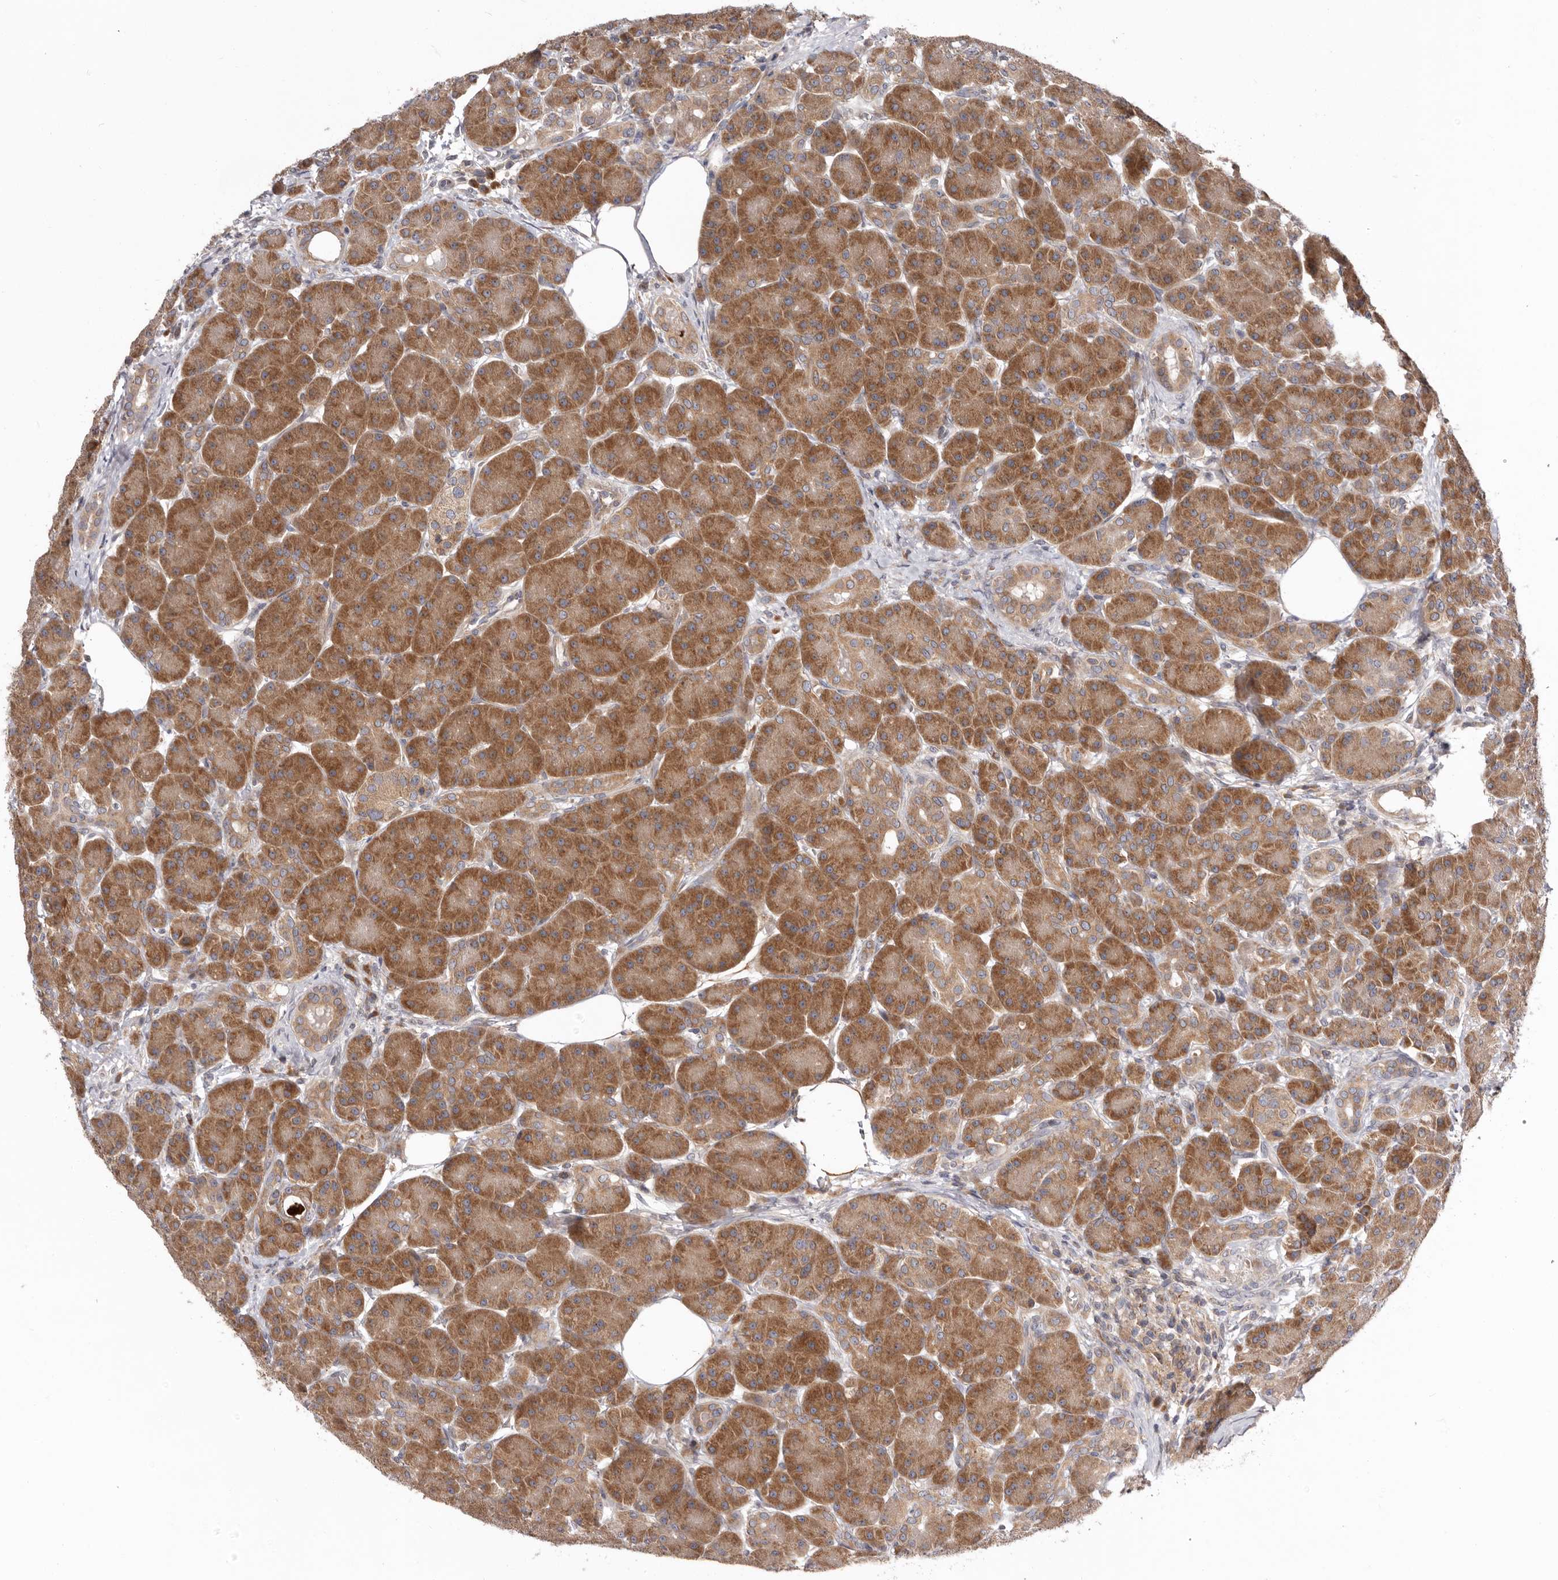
{"staining": {"intensity": "moderate", "quantity": ">75%", "location": "cytoplasmic/membranous"}, "tissue": "pancreas", "cell_type": "Exocrine glandular cells", "image_type": "normal", "snomed": [{"axis": "morphology", "description": "Normal tissue, NOS"}, {"axis": "topography", "description": "Pancreas"}], "caption": "Immunohistochemistry (IHC) staining of benign pancreas, which demonstrates medium levels of moderate cytoplasmic/membranous staining in approximately >75% of exocrine glandular cells indicating moderate cytoplasmic/membranous protein expression. The staining was performed using DAB (3,3'-diaminobenzidine) (brown) for protein detection and nuclei were counterstained in hematoxylin (blue).", "gene": "TMUB1", "patient": {"sex": "male", "age": 63}}